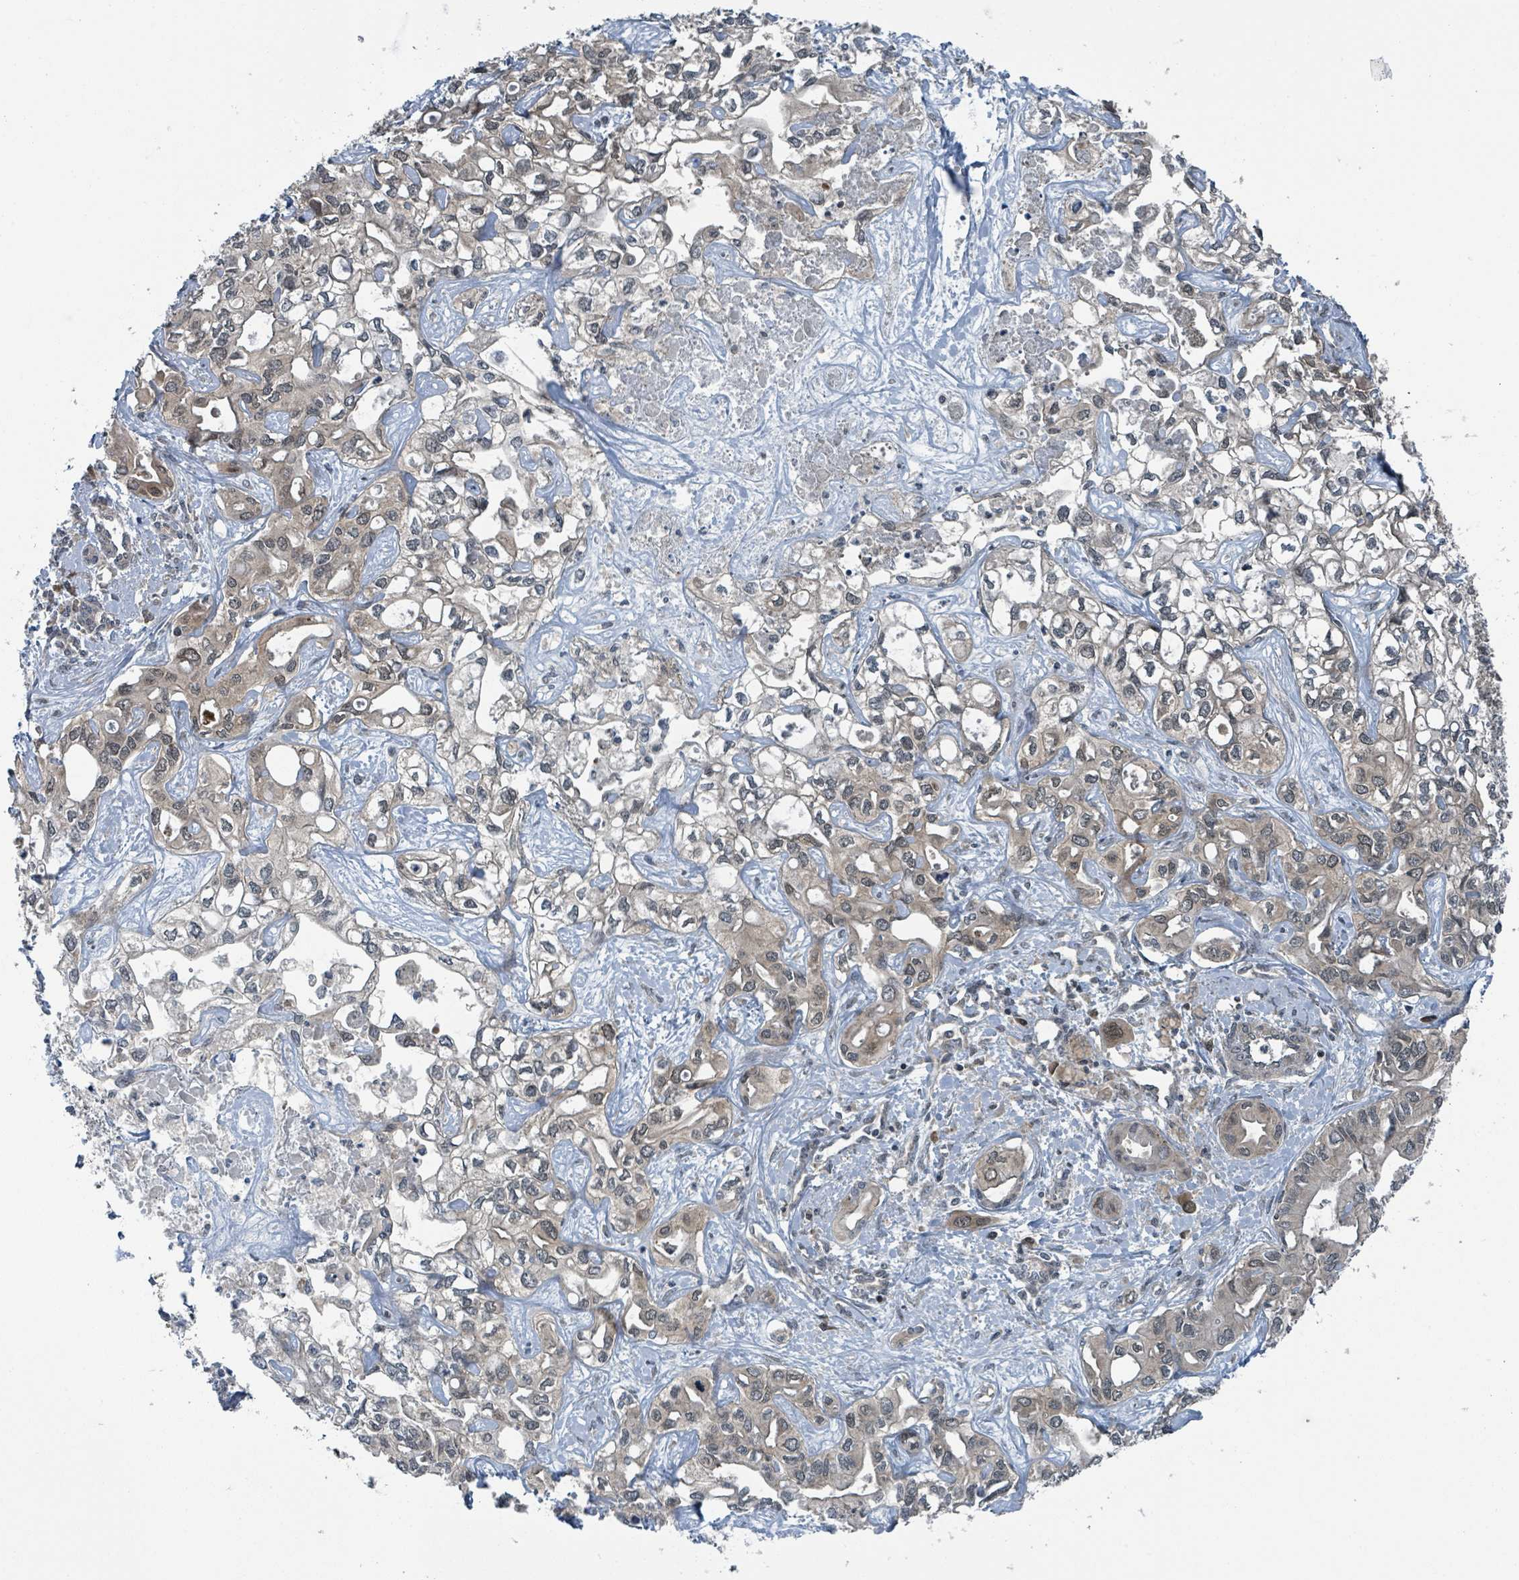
{"staining": {"intensity": "weak", "quantity": "<25%", "location": "cytoplasmic/membranous"}, "tissue": "liver cancer", "cell_type": "Tumor cells", "image_type": "cancer", "snomed": [{"axis": "morphology", "description": "Cholangiocarcinoma"}, {"axis": "topography", "description": "Liver"}], "caption": "This micrograph is of liver cancer stained with IHC to label a protein in brown with the nuclei are counter-stained blue. There is no staining in tumor cells. (IHC, brightfield microscopy, high magnification).", "gene": "GOLGA7", "patient": {"sex": "female", "age": 64}}